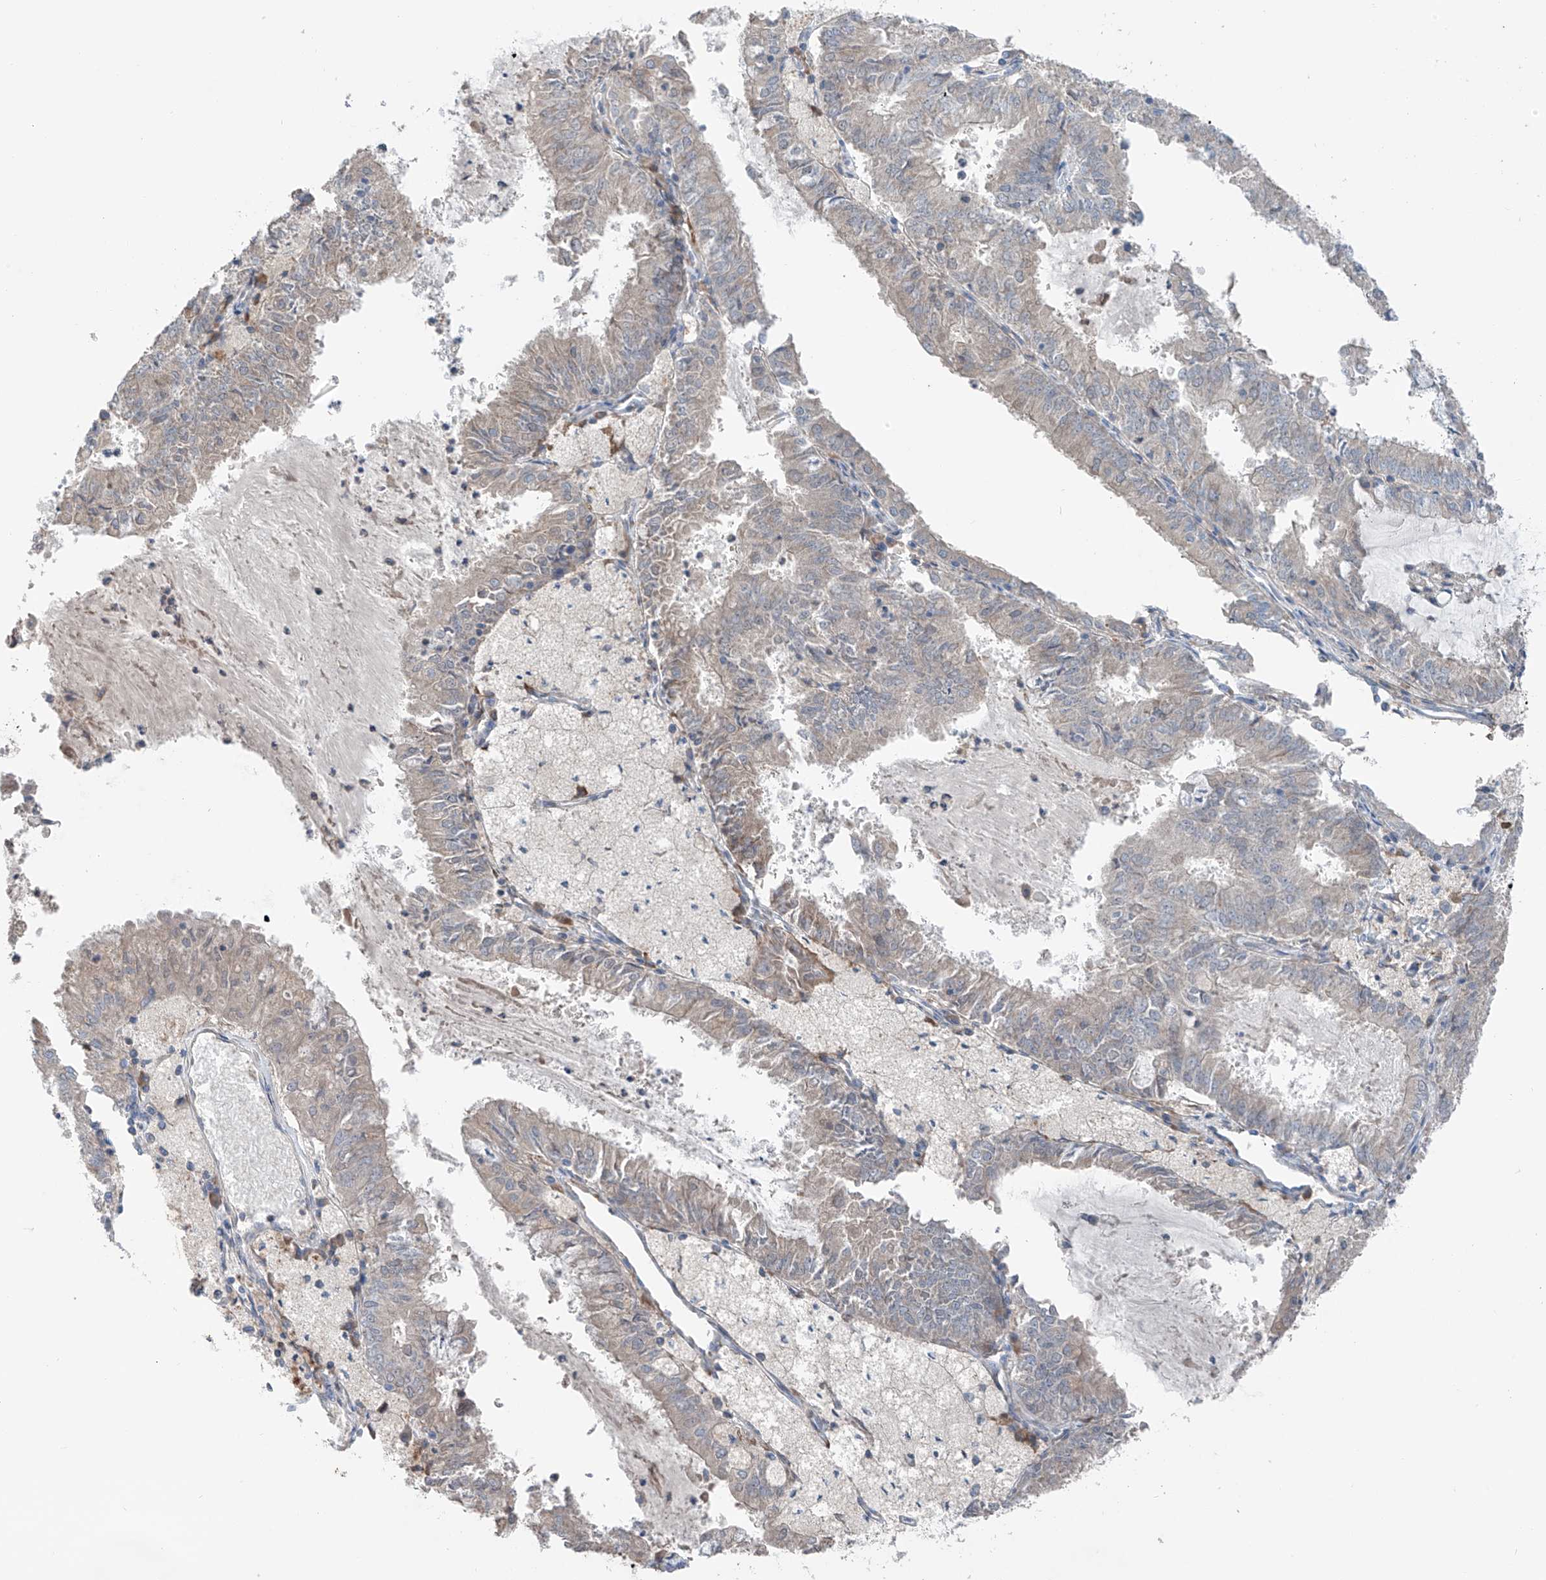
{"staining": {"intensity": "negative", "quantity": "none", "location": "none"}, "tissue": "endometrial cancer", "cell_type": "Tumor cells", "image_type": "cancer", "snomed": [{"axis": "morphology", "description": "Adenocarcinoma, NOS"}, {"axis": "topography", "description": "Endometrium"}], "caption": "Immunohistochemistry photomicrograph of human endometrial cancer (adenocarcinoma) stained for a protein (brown), which displays no positivity in tumor cells. Nuclei are stained in blue.", "gene": "GALNTL6", "patient": {"sex": "female", "age": 57}}